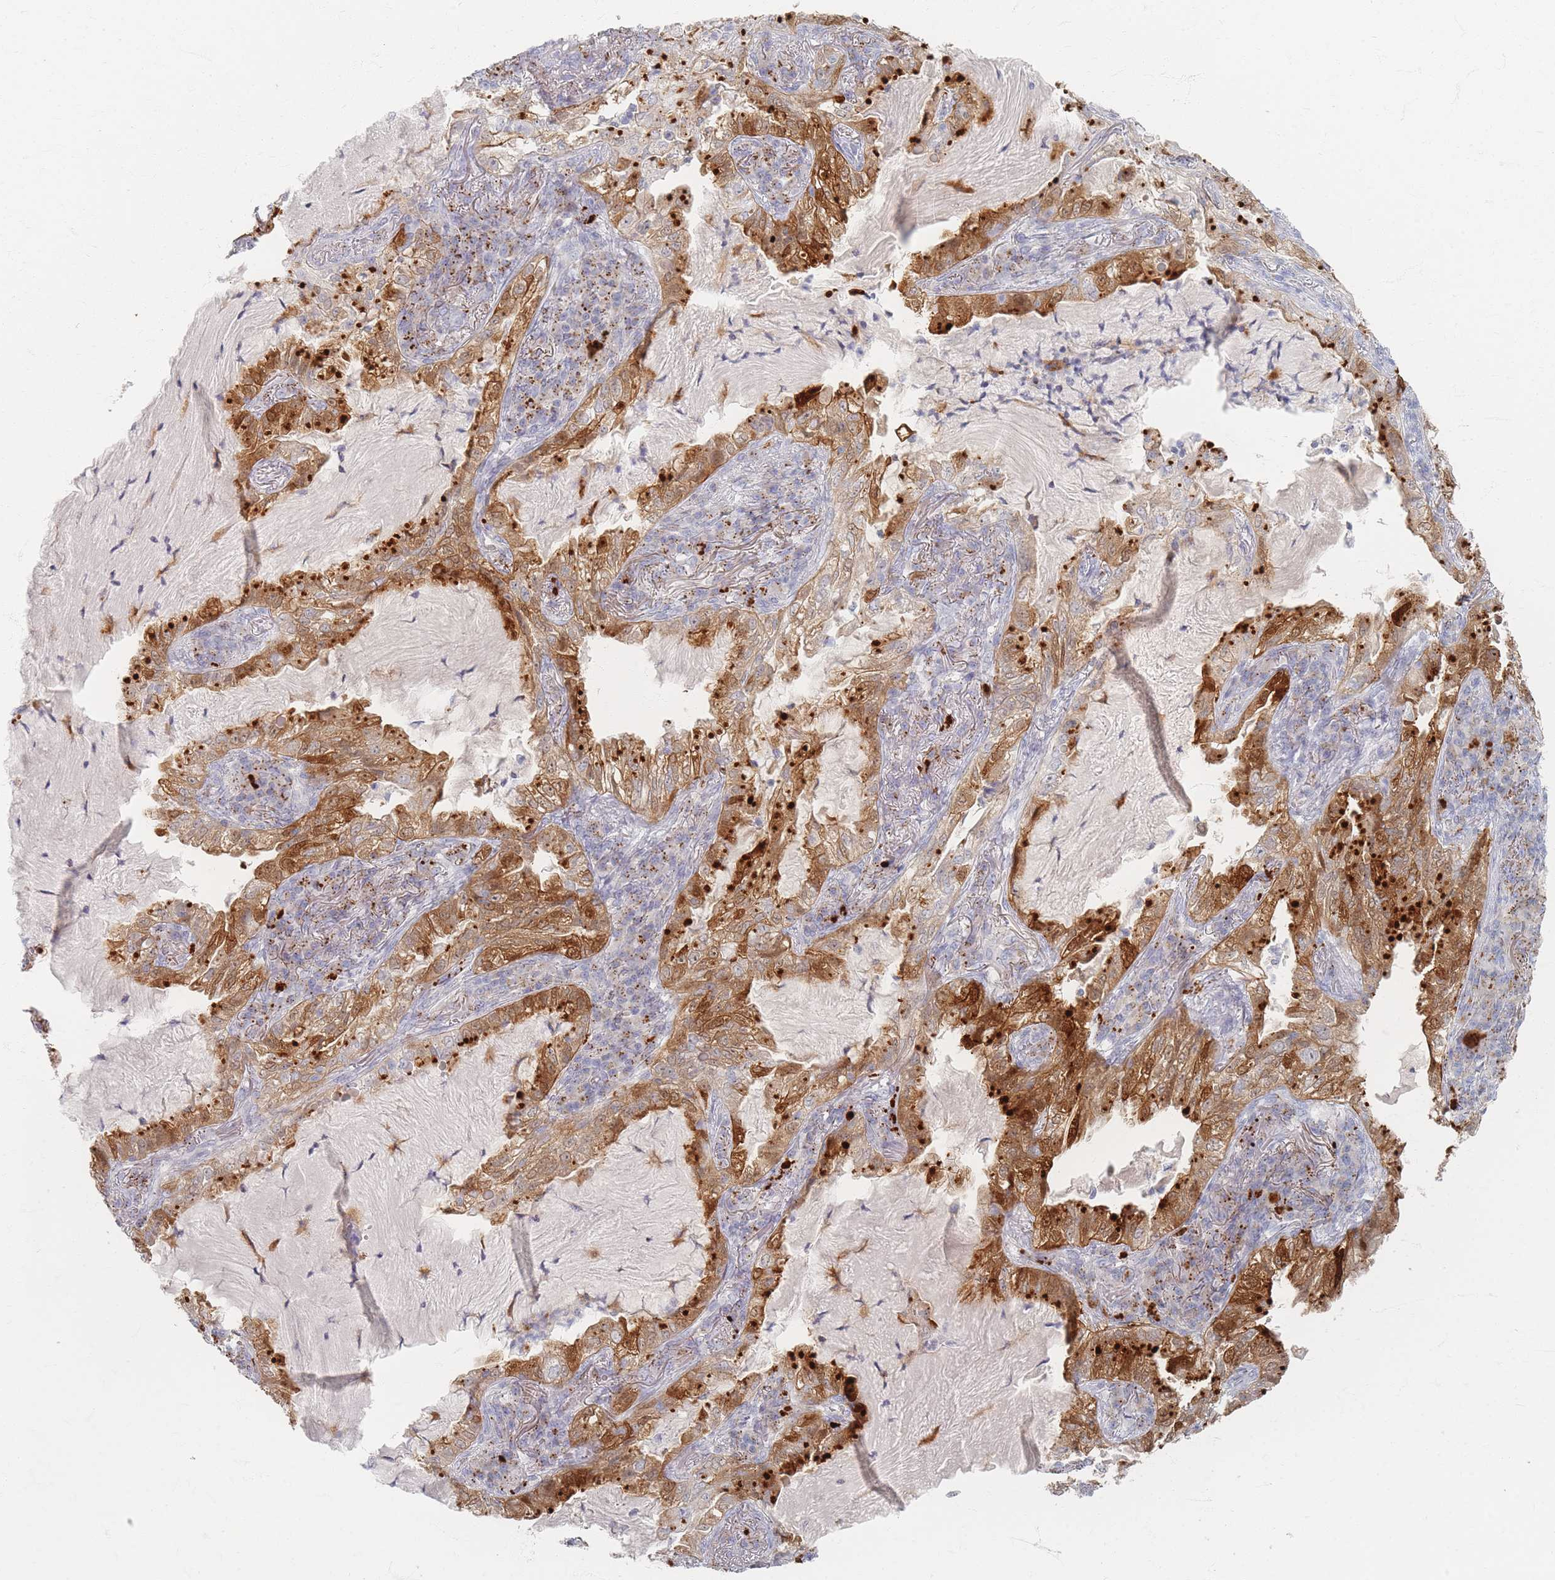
{"staining": {"intensity": "strong", "quantity": ">75%", "location": "cytoplasmic/membranous"}, "tissue": "lung cancer", "cell_type": "Tumor cells", "image_type": "cancer", "snomed": [{"axis": "morphology", "description": "Adenocarcinoma, NOS"}, {"axis": "topography", "description": "Lung"}], "caption": "Protein expression analysis of human lung adenocarcinoma reveals strong cytoplasmic/membranous positivity in about >75% of tumor cells.", "gene": "SLC2A11", "patient": {"sex": "female", "age": 73}}